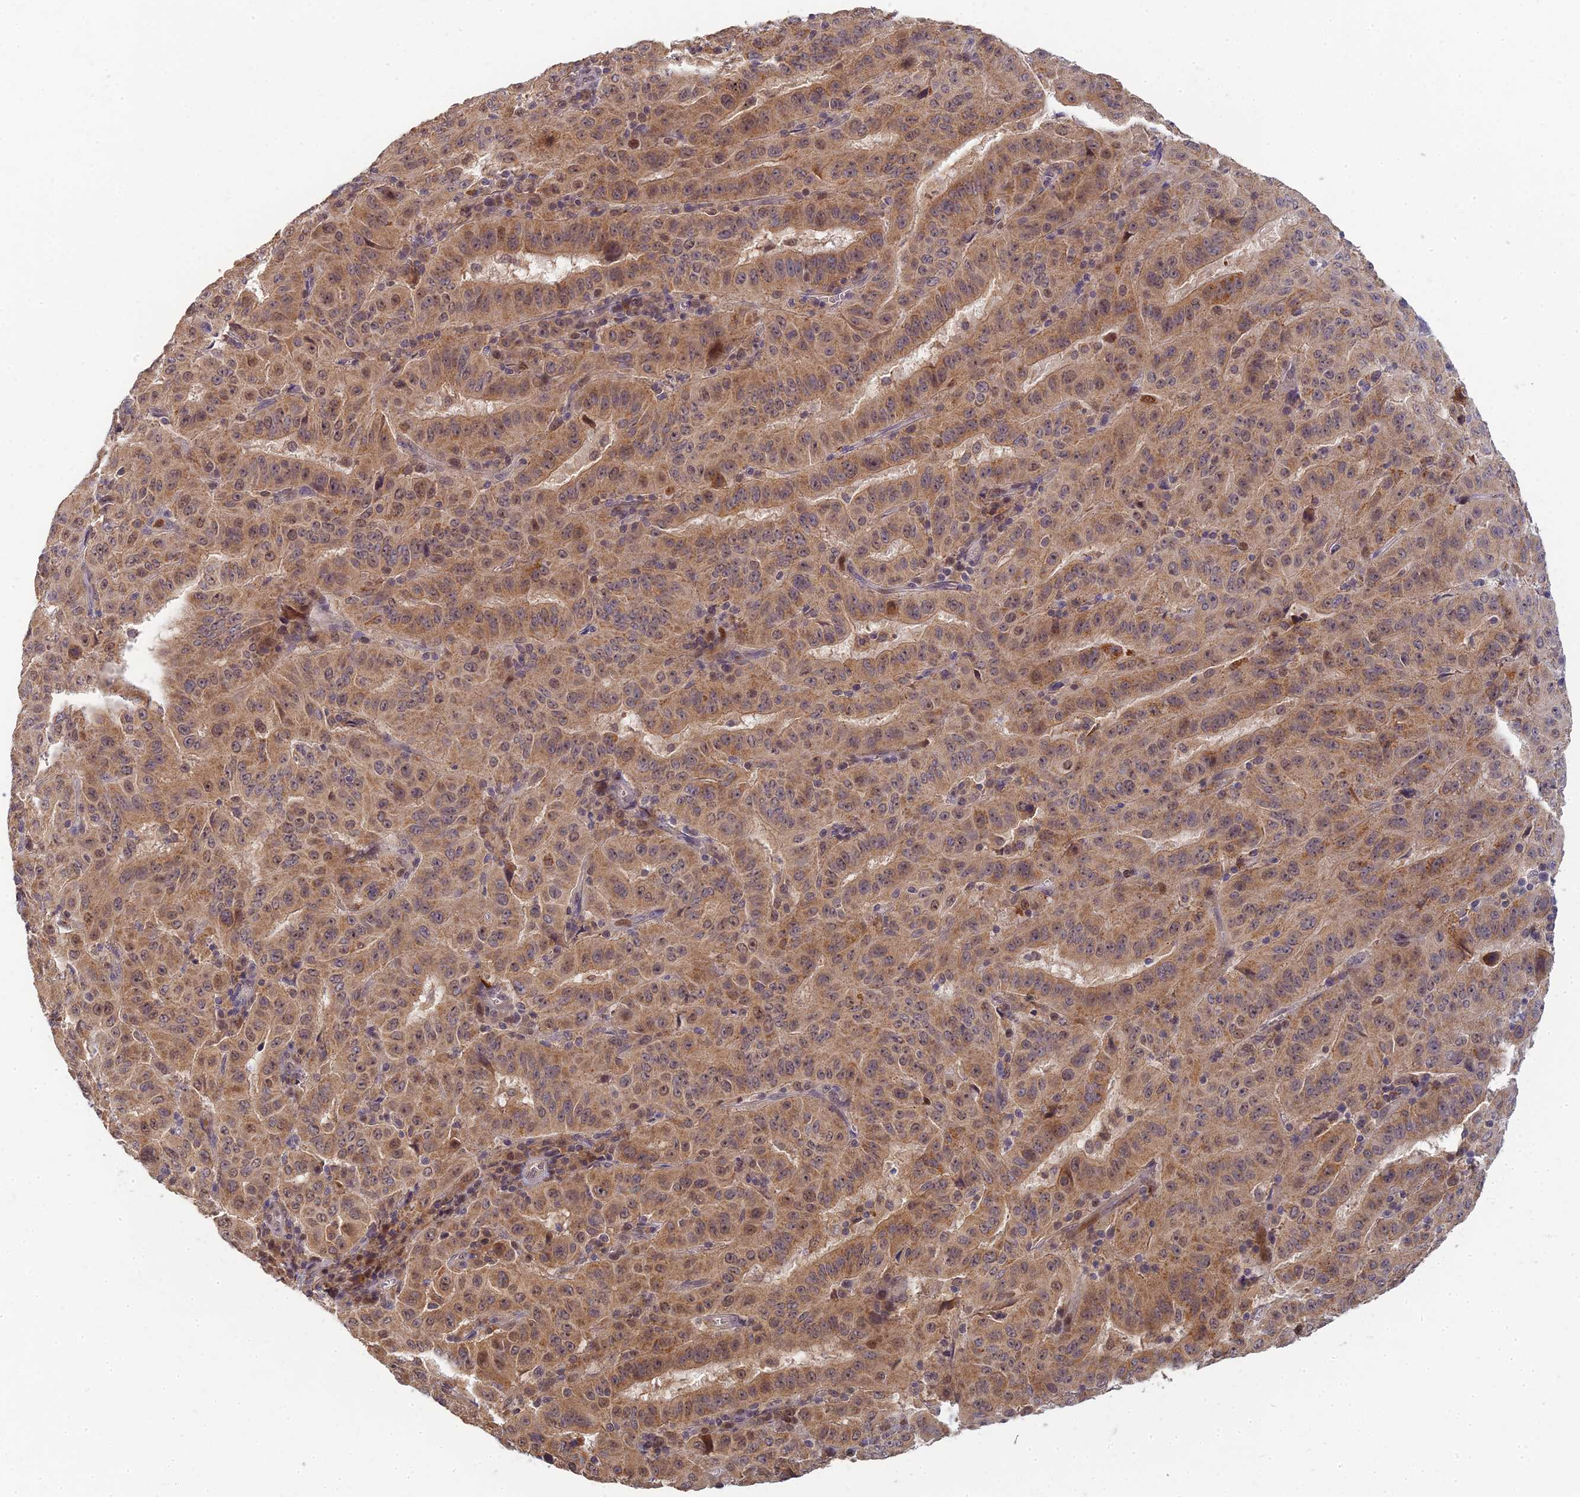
{"staining": {"intensity": "moderate", "quantity": ">75%", "location": "cytoplasmic/membranous"}, "tissue": "pancreatic cancer", "cell_type": "Tumor cells", "image_type": "cancer", "snomed": [{"axis": "morphology", "description": "Adenocarcinoma, NOS"}, {"axis": "topography", "description": "Pancreas"}], "caption": "Immunohistochemical staining of human adenocarcinoma (pancreatic) exhibits medium levels of moderate cytoplasmic/membranous staining in about >75% of tumor cells.", "gene": "RGL3", "patient": {"sex": "male", "age": 63}}